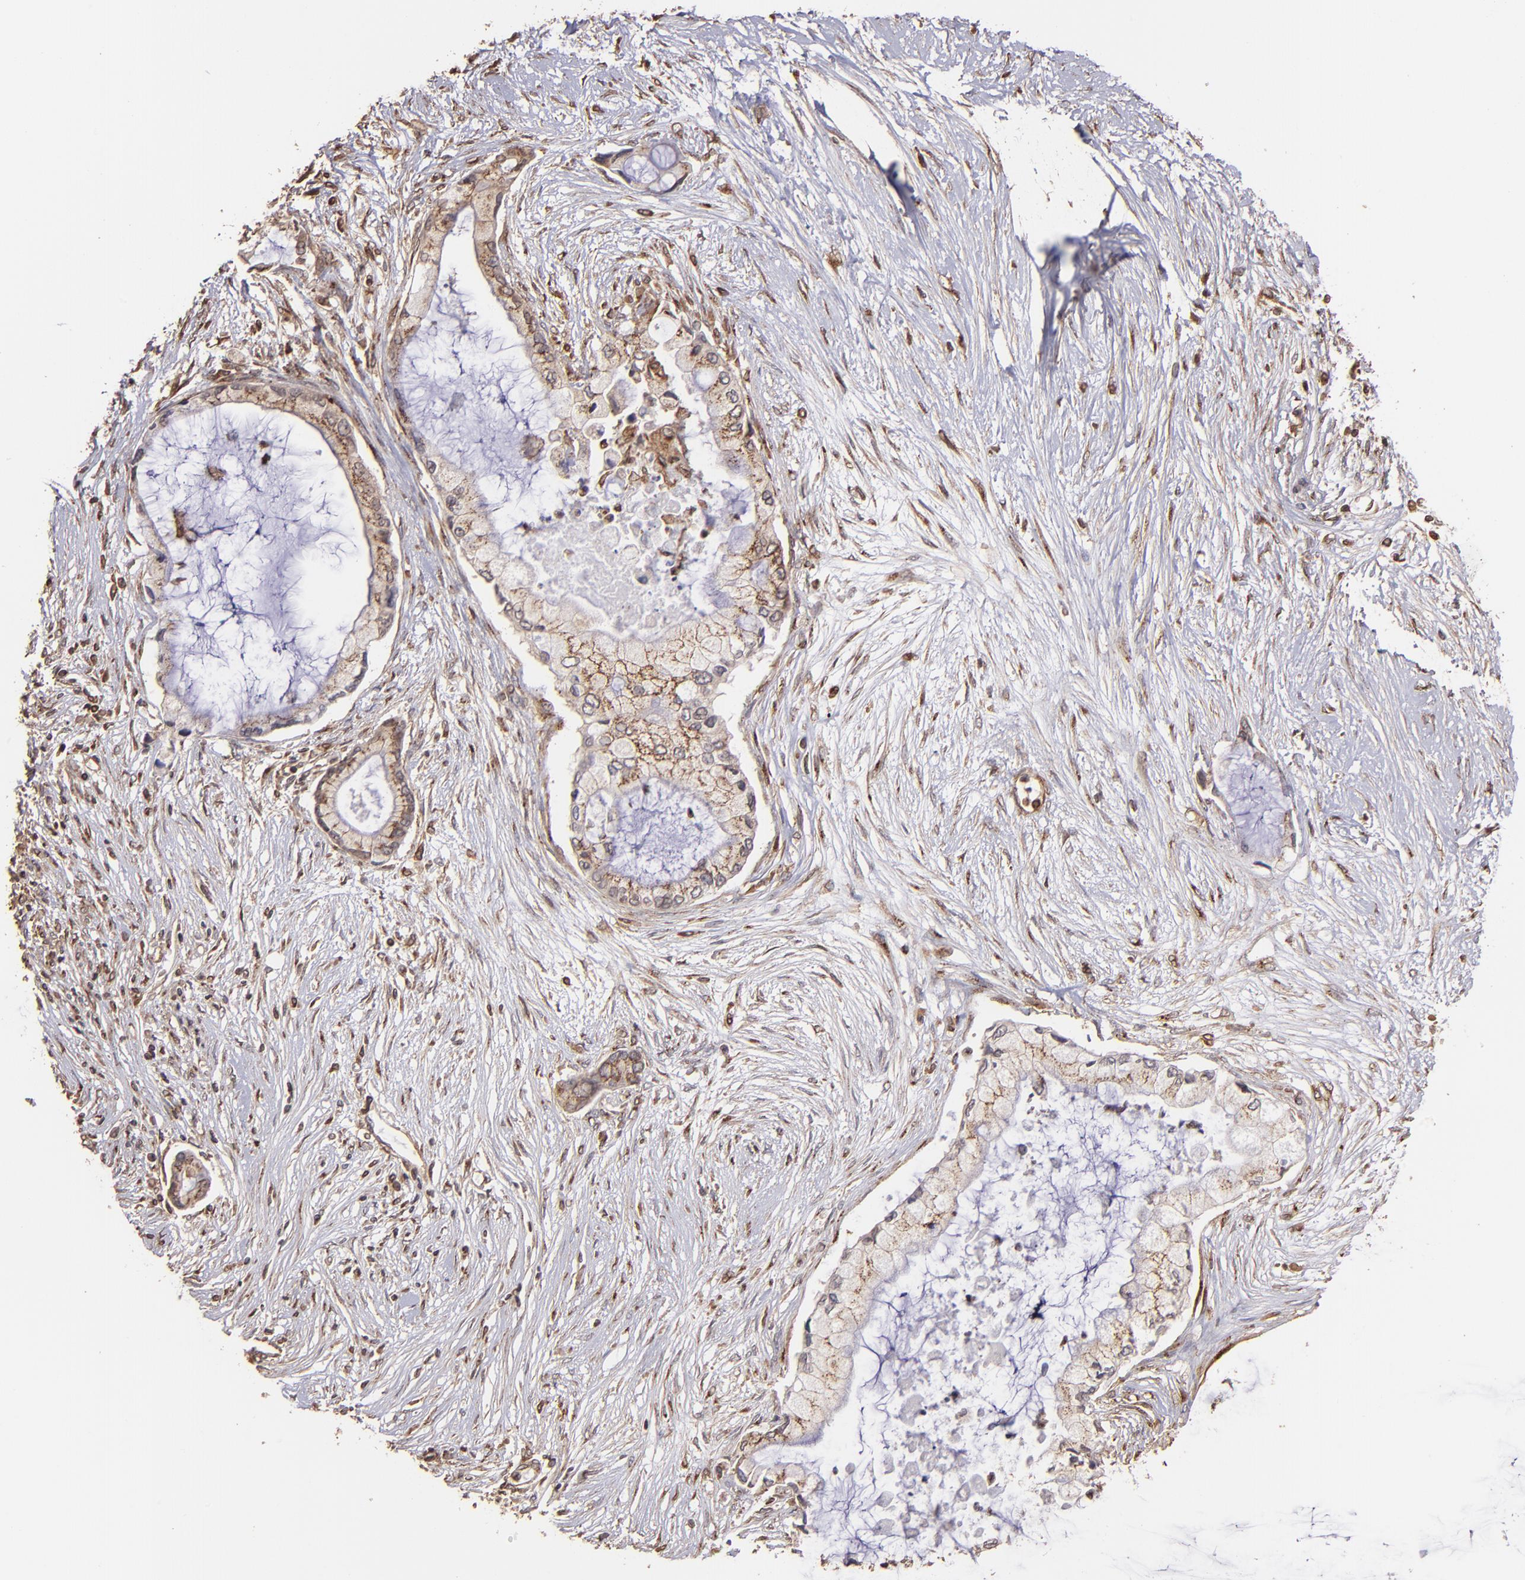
{"staining": {"intensity": "weak", "quantity": "25%-75%", "location": "cytoplasmic/membranous"}, "tissue": "pancreatic cancer", "cell_type": "Tumor cells", "image_type": "cancer", "snomed": [{"axis": "morphology", "description": "Adenocarcinoma, NOS"}, {"axis": "topography", "description": "Pancreas"}], "caption": "Protein staining of pancreatic cancer tissue exhibits weak cytoplasmic/membranous expression in approximately 25%-75% of tumor cells.", "gene": "TRIP11", "patient": {"sex": "female", "age": 59}}